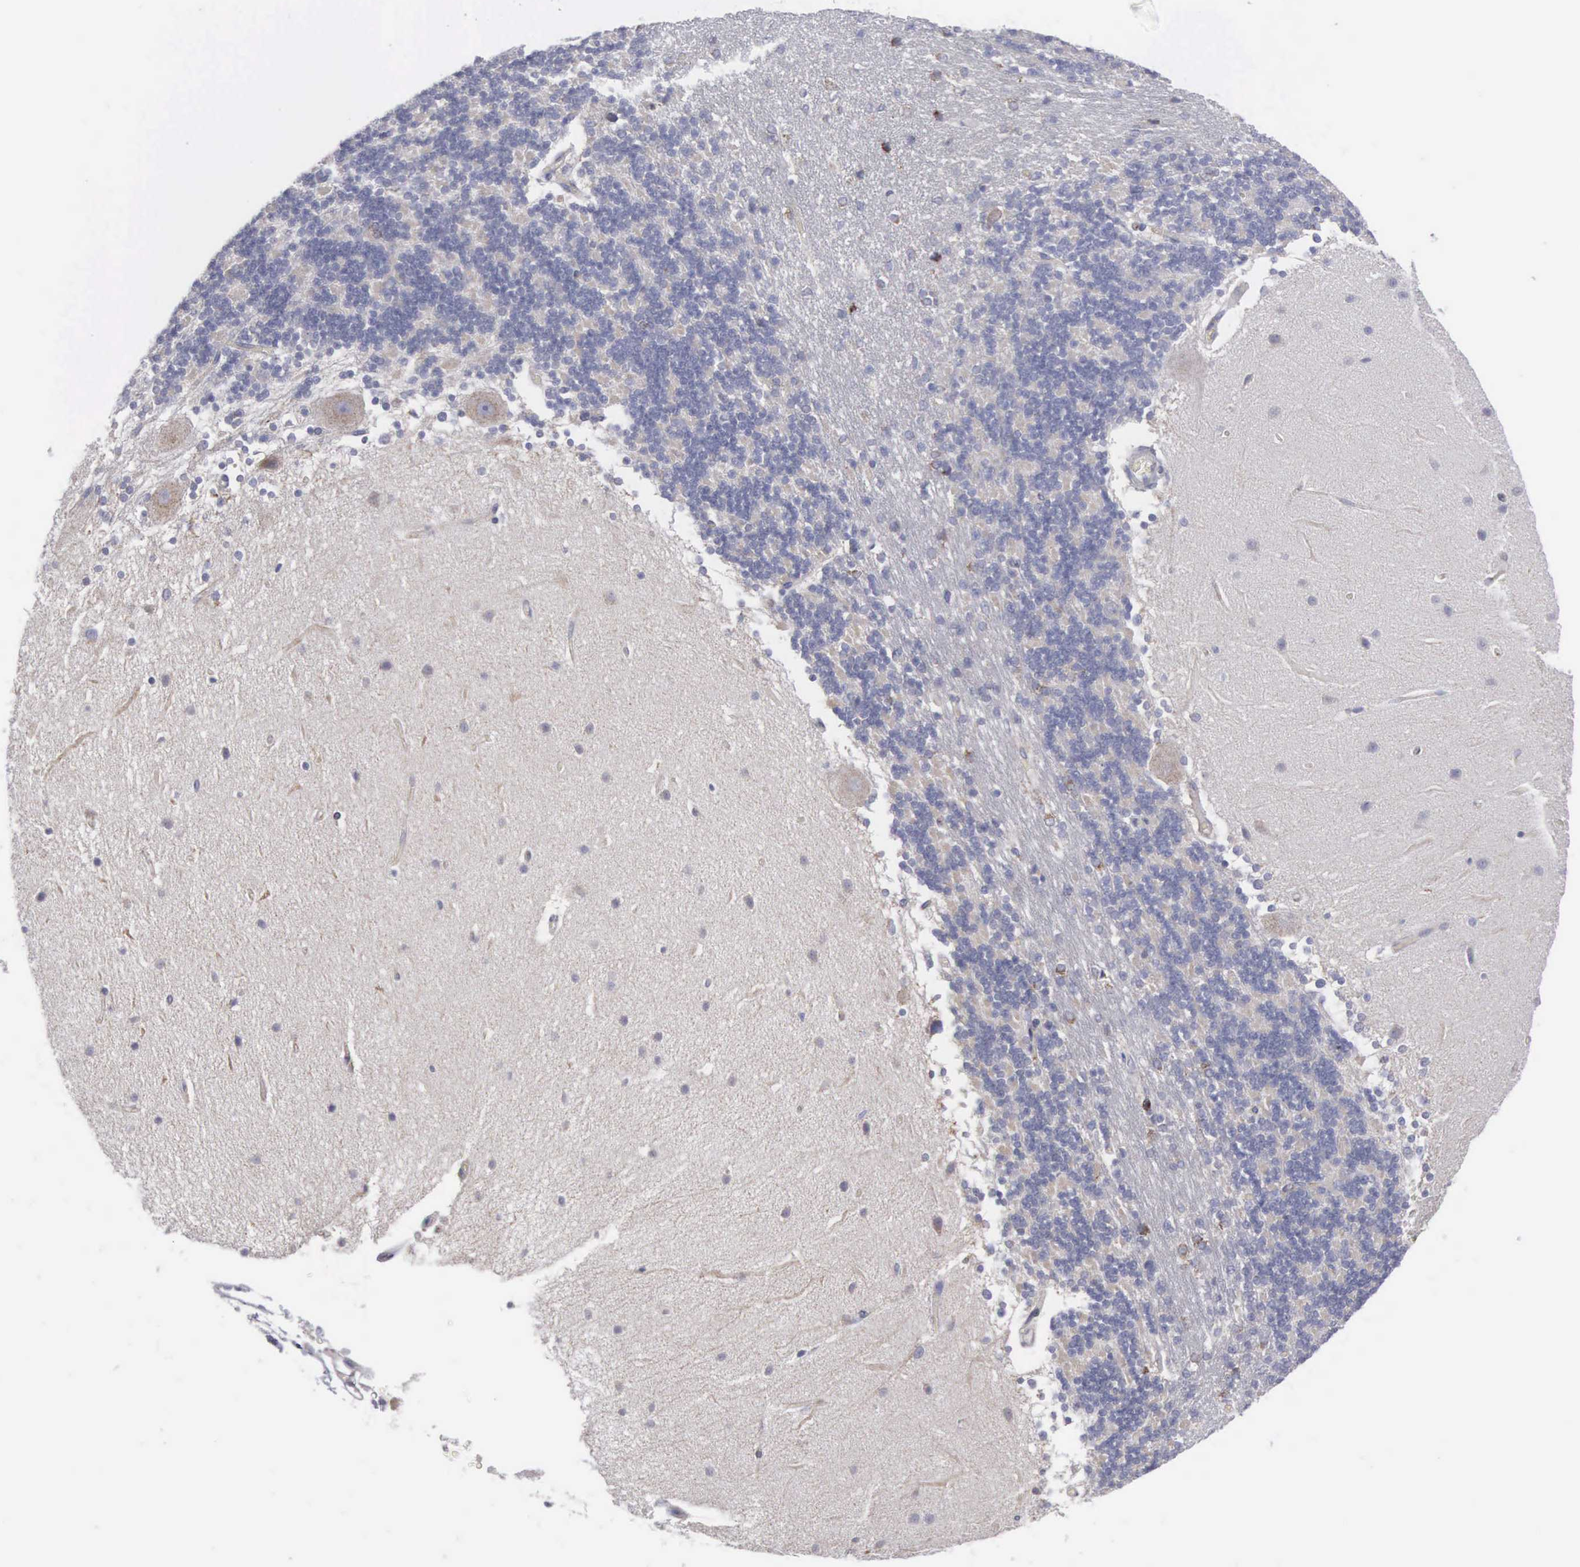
{"staining": {"intensity": "weak", "quantity": "<25%", "location": "cytoplasmic/membranous"}, "tissue": "cerebellum", "cell_type": "Cells in granular layer", "image_type": "normal", "snomed": [{"axis": "morphology", "description": "Normal tissue, NOS"}, {"axis": "topography", "description": "Cerebellum"}], "caption": "There is no significant staining in cells in granular layer of cerebellum. (Stains: DAB (3,3'-diaminobenzidine) immunohistochemistry (IHC) with hematoxylin counter stain, Microscopy: brightfield microscopy at high magnification).", "gene": "APOOL", "patient": {"sex": "female", "age": 54}}